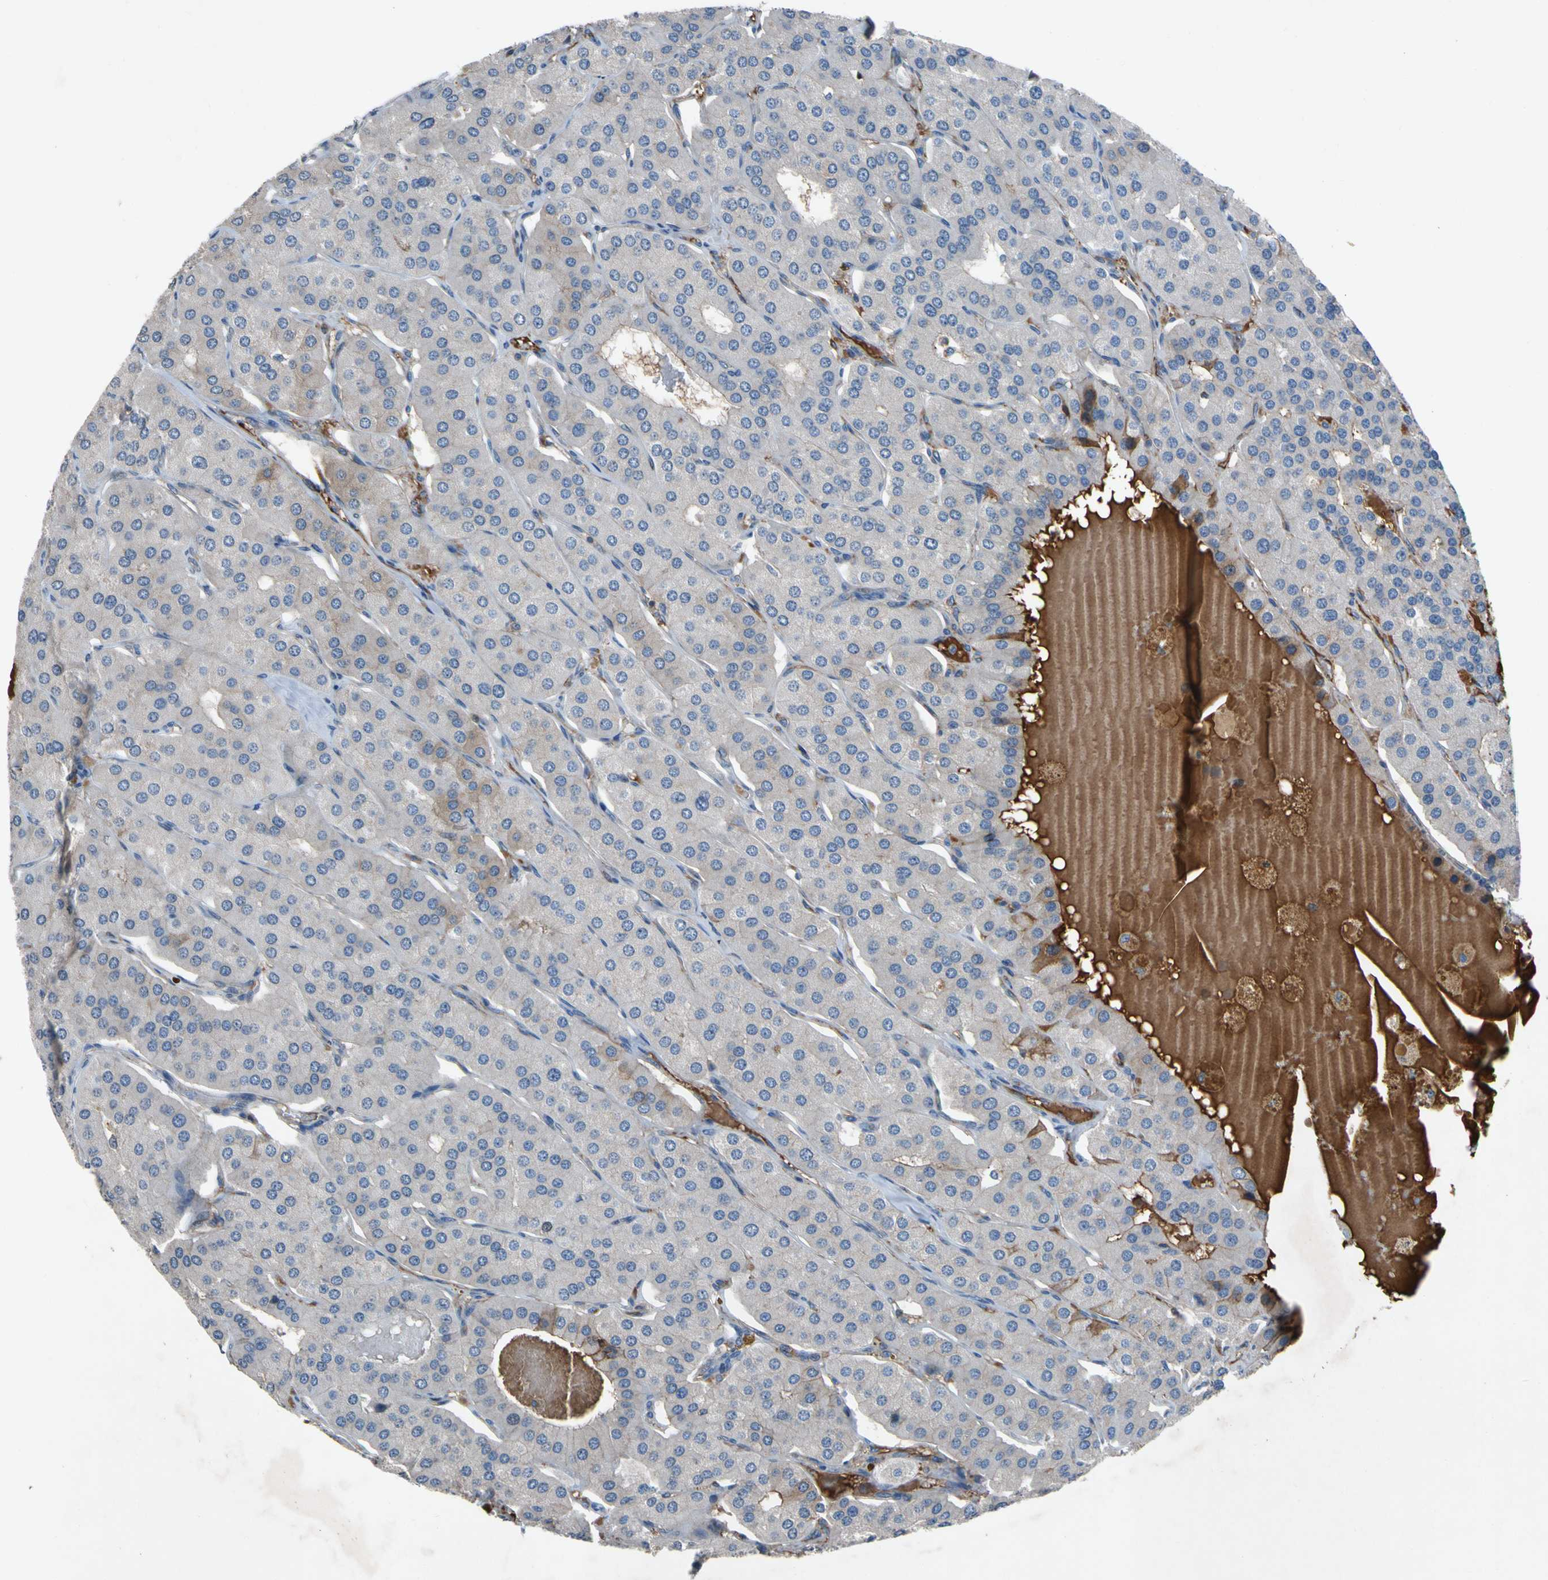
{"staining": {"intensity": "weak", "quantity": "<25%", "location": "cytoplasmic/membranous"}, "tissue": "parathyroid gland", "cell_type": "Glandular cells", "image_type": "normal", "snomed": [{"axis": "morphology", "description": "Normal tissue, NOS"}, {"axis": "morphology", "description": "Adenoma, NOS"}, {"axis": "topography", "description": "Parathyroid gland"}], "caption": "IHC of benign human parathyroid gland demonstrates no staining in glandular cells.", "gene": "NDFIP2", "patient": {"sex": "female", "age": 86}}